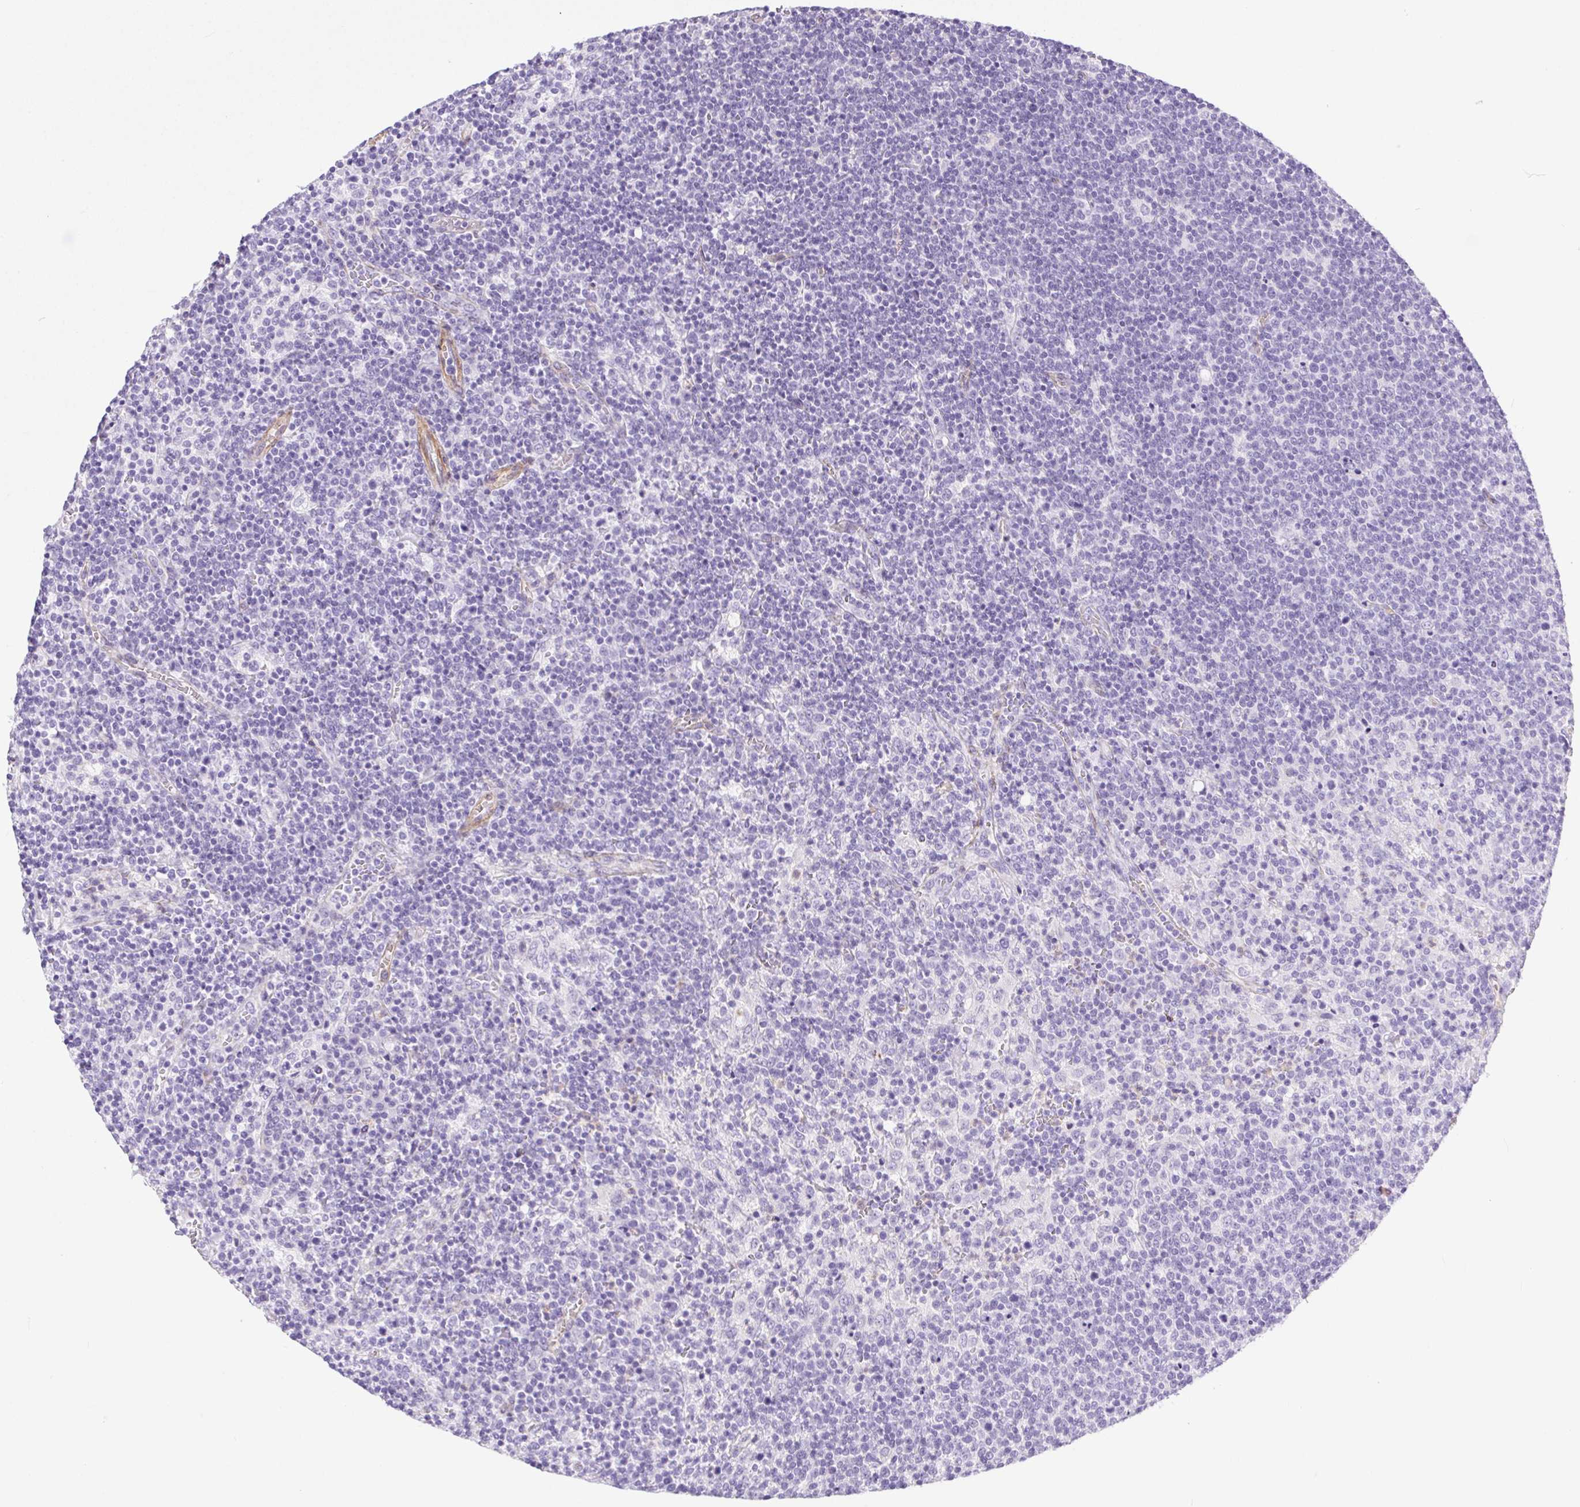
{"staining": {"intensity": "negative", "quantity": "none", "location": "none"}, "tissue": "lymphoma", "cell_type": "Tumor cells", "image_type": "cancer", "snomed": [{"axis": "morphology", "description": "Malignant lymphoma, non-Hodgkin's type, High grade"}, {"axis": "topography", "description": "Lymph node"}], "caption": "Tumor cells are negative for protein expression in human high-grade malignant lymphoma, non-Hodgkin's type.", "gene": "SHCBP1L", "patient": {"sex": "male", "age": 61}}